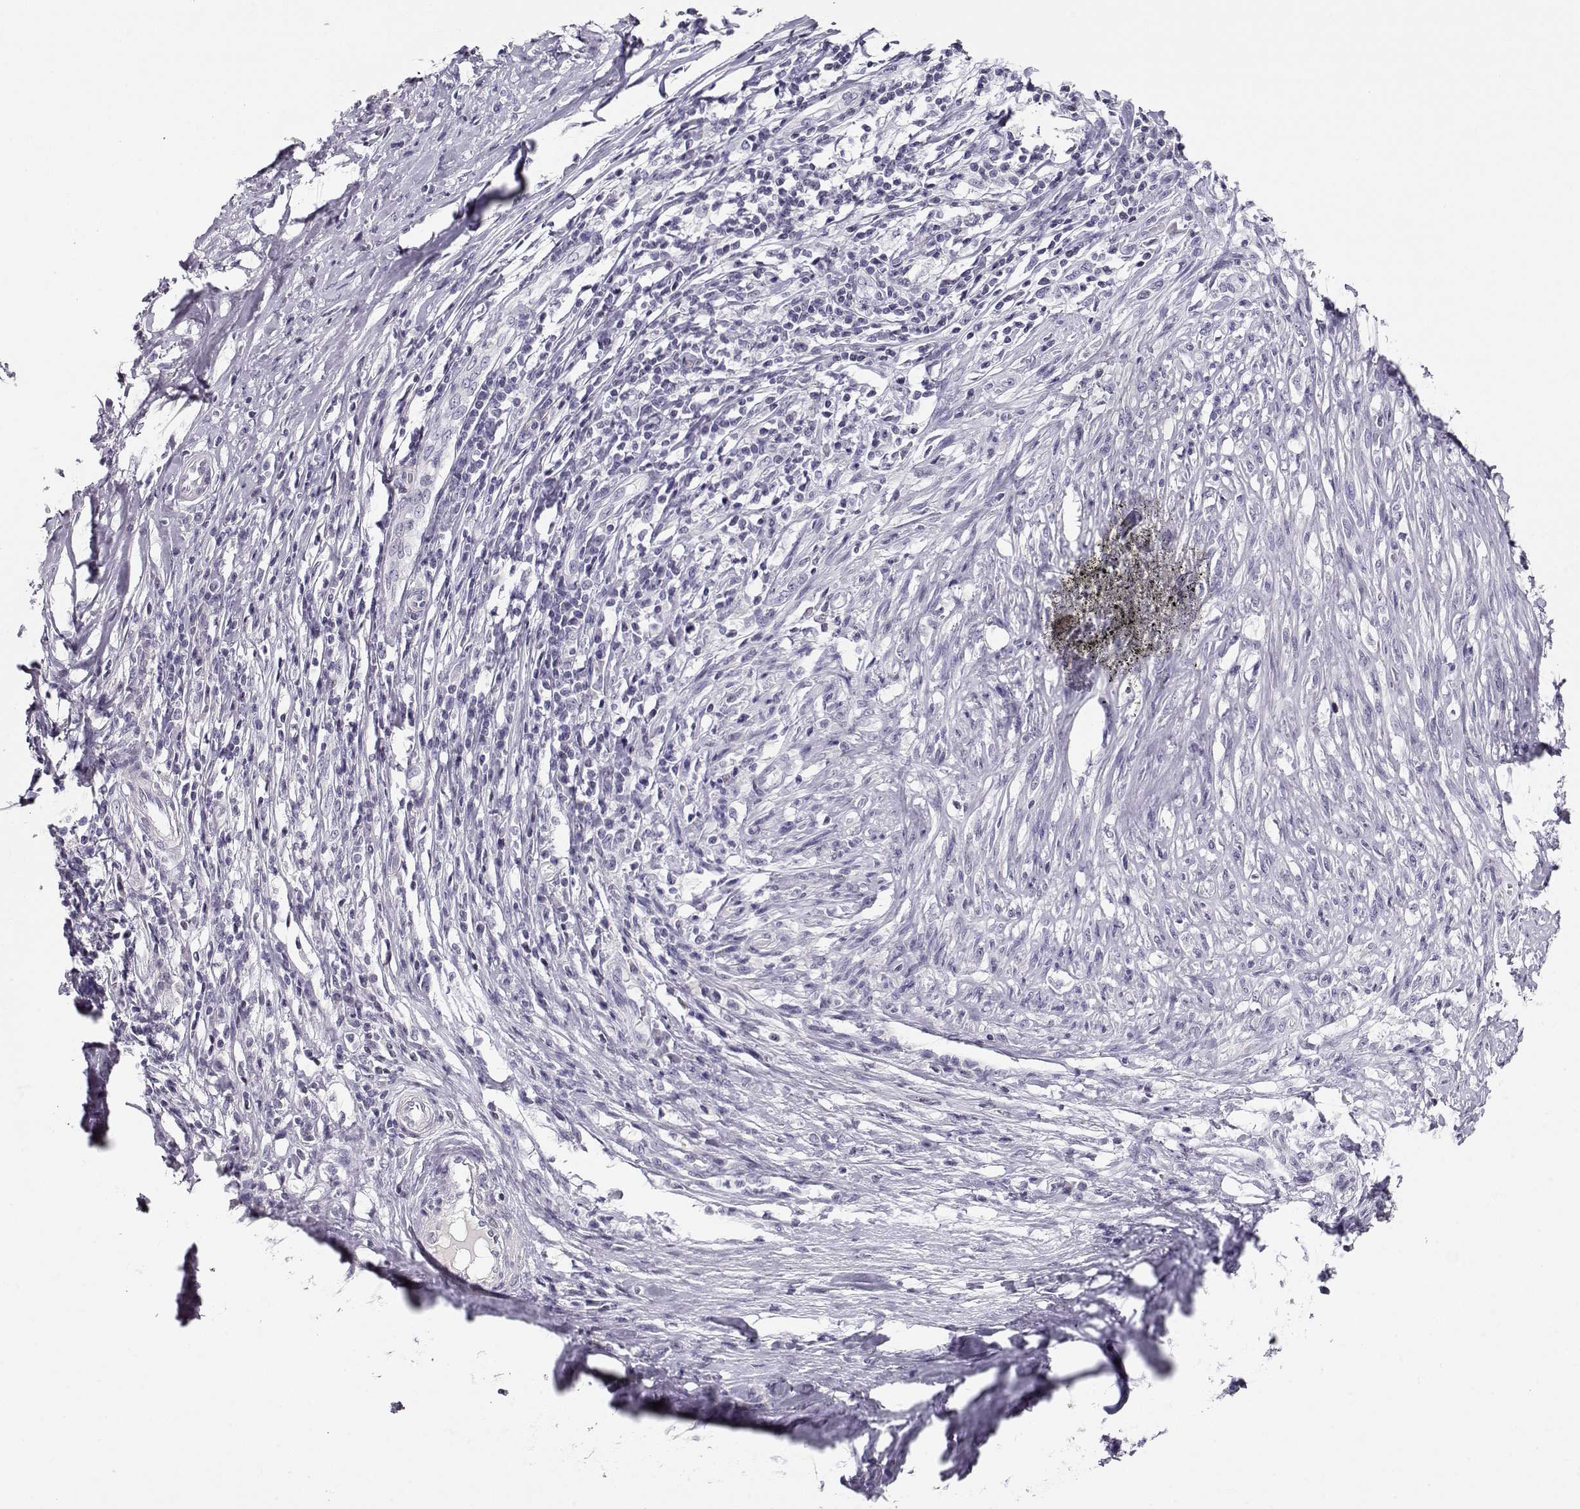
{"staining": {"intensity": "negative", "quantity": "none", "location": "none"}, "tissue": "melanoma", "cell_type": "Tumor cells", "image_type": "cancer", "snomed": [{"axis": "morphology", "description": "Malignant melanoma, NOS"}, {"axis": "topography", "description": "Skin"}], "caption": "Human malignant melanoma stained for a protein using immunohistochemistry displays no expression in tumor cells.", "gene": "CRX", "patient": {"sex": "female", "age": 91}}